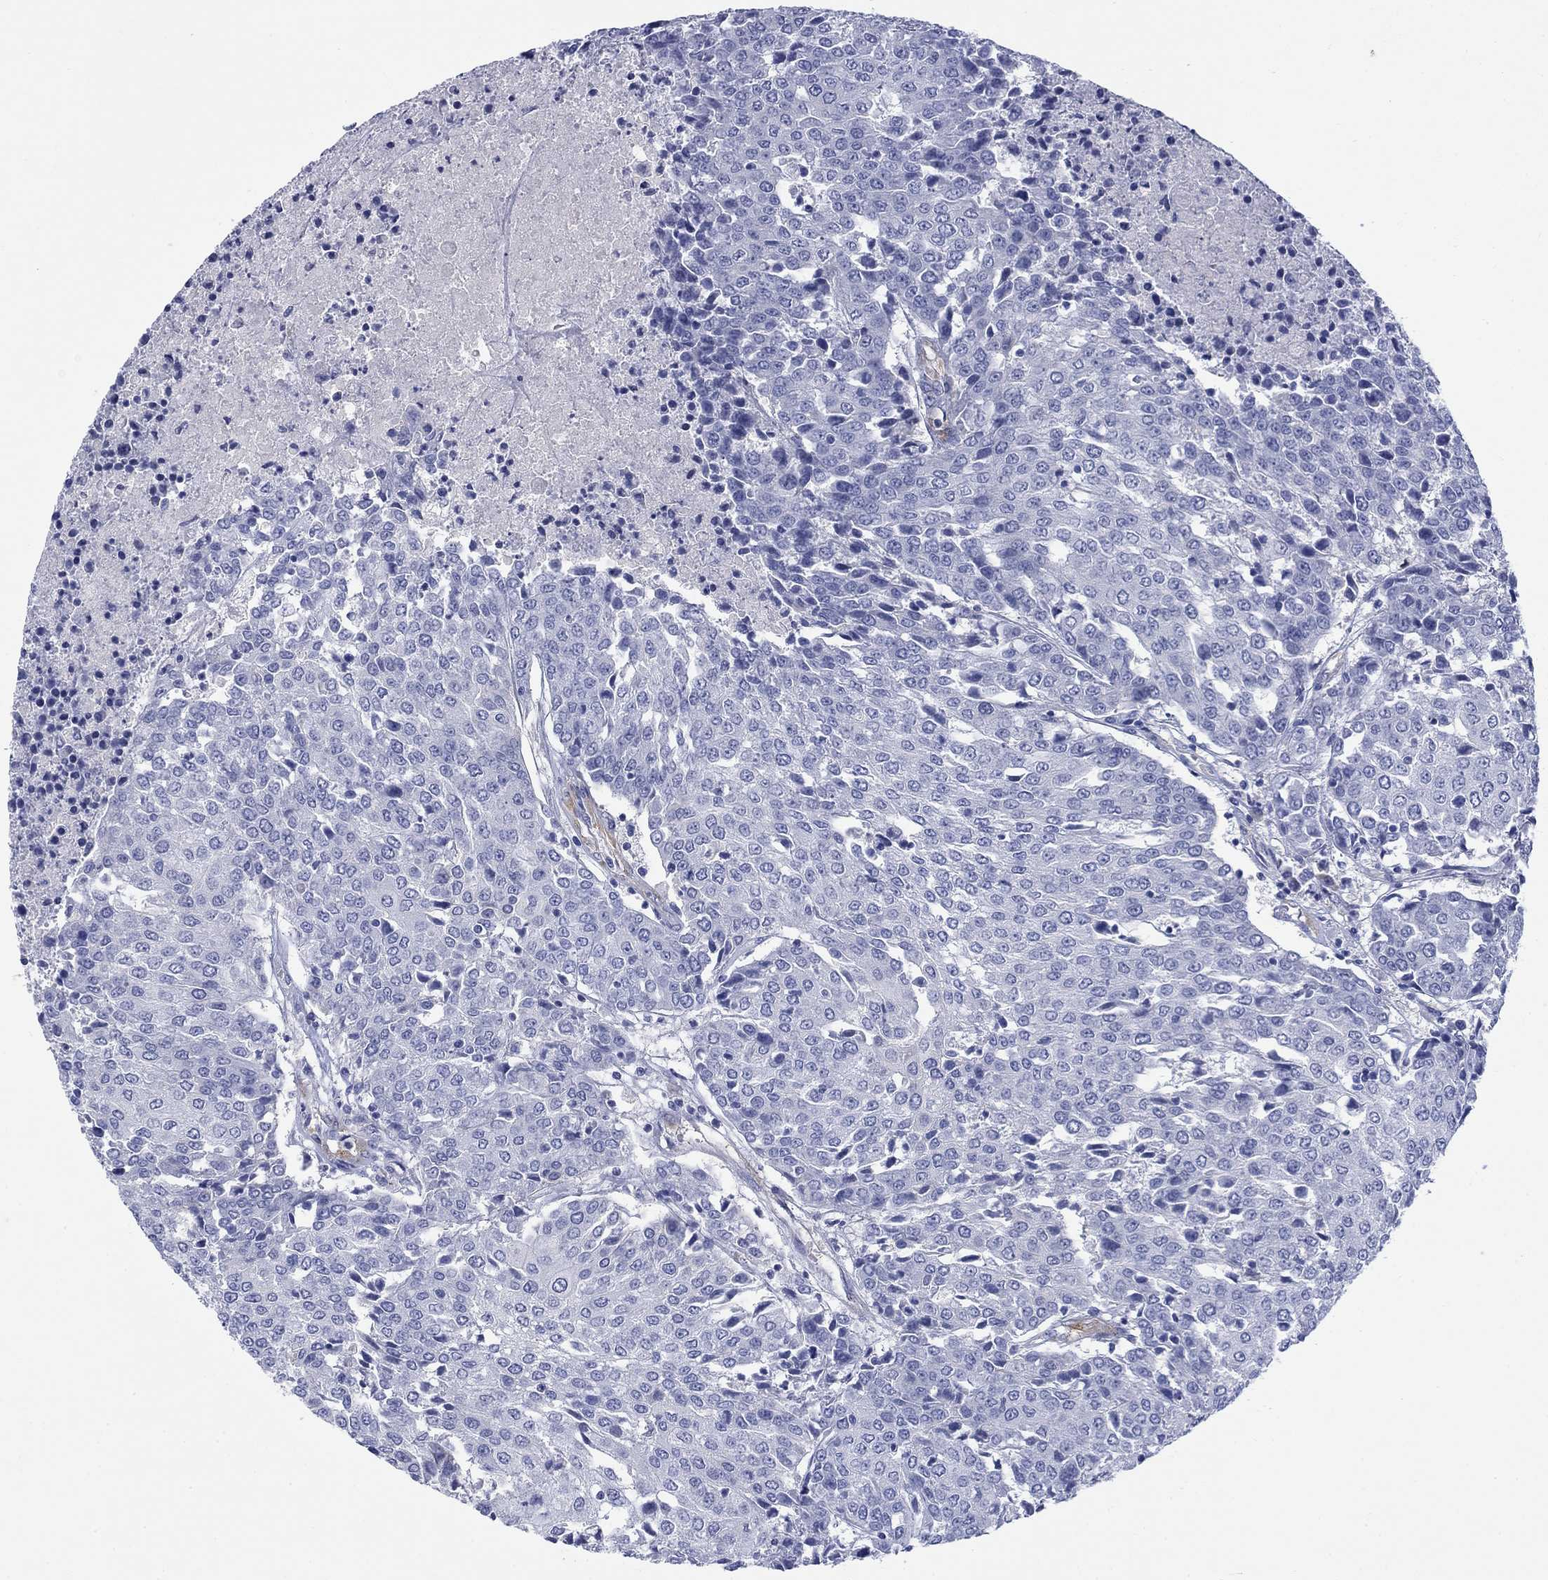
{"staining": {"intensity": "negative", "quantity": "none", "location": "none"}, "tissue": "urothelial cancer", "cell_type": "Tumor cells", "image_type": "cancer", "snomed": [{"axis": "morphology", "description": "Urothelial carcinoma, High grade"}, {"axis": "topography", "description": "Urinary bladder"}], "caption": "High magnification brightfield microscopy of high-grade urothelial carcinoma stained with DAB (brown) and counterstained with hematoxylin (blue): tumor cells show no significant expression.", "gene": "PTPRZ1", "patient": {"sex": "female", "age": 85}}